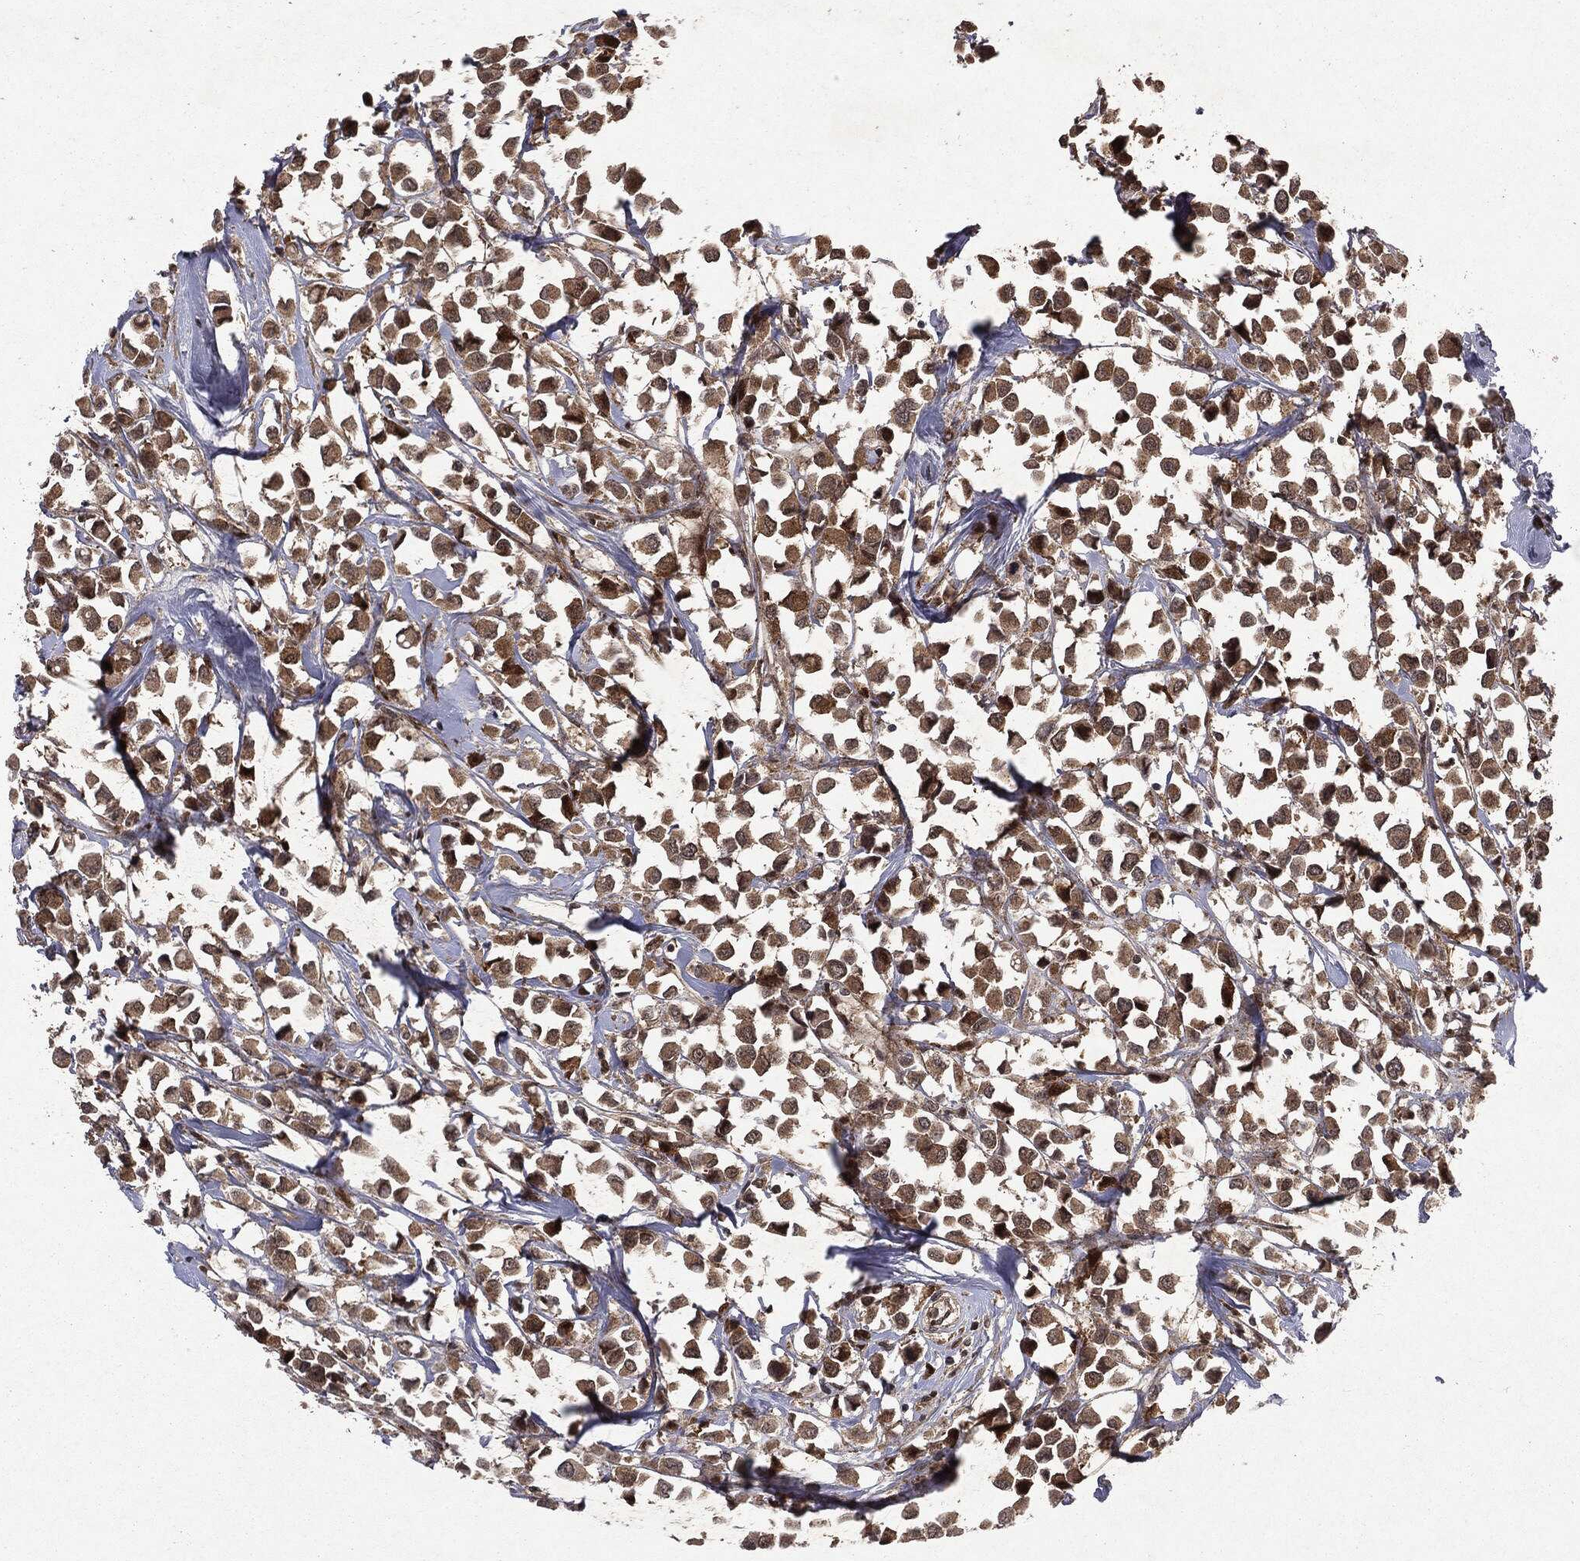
{"staining": {"intensity": "weak", "quantity": ">75%", "location": "cytoplasmic/membranous"}, "tissue": "breast cancer", "cell_type": "Tumor cells", "image_type": "cancer", "snomed": [{"axis": "morphology", "description": "Duct carcinoma"}, {"axis": "topography", "description": "Breast"}], "caption": "A high-resolution image shows immunohistochemistry staining of breast cancer (intraductal carcinoma), which demonstrates weak cytoplasmic/membranous staining in about >75% of tumor cells.", "gene": "OTUB1", "patient": {"sex": "female", "age": 61}}